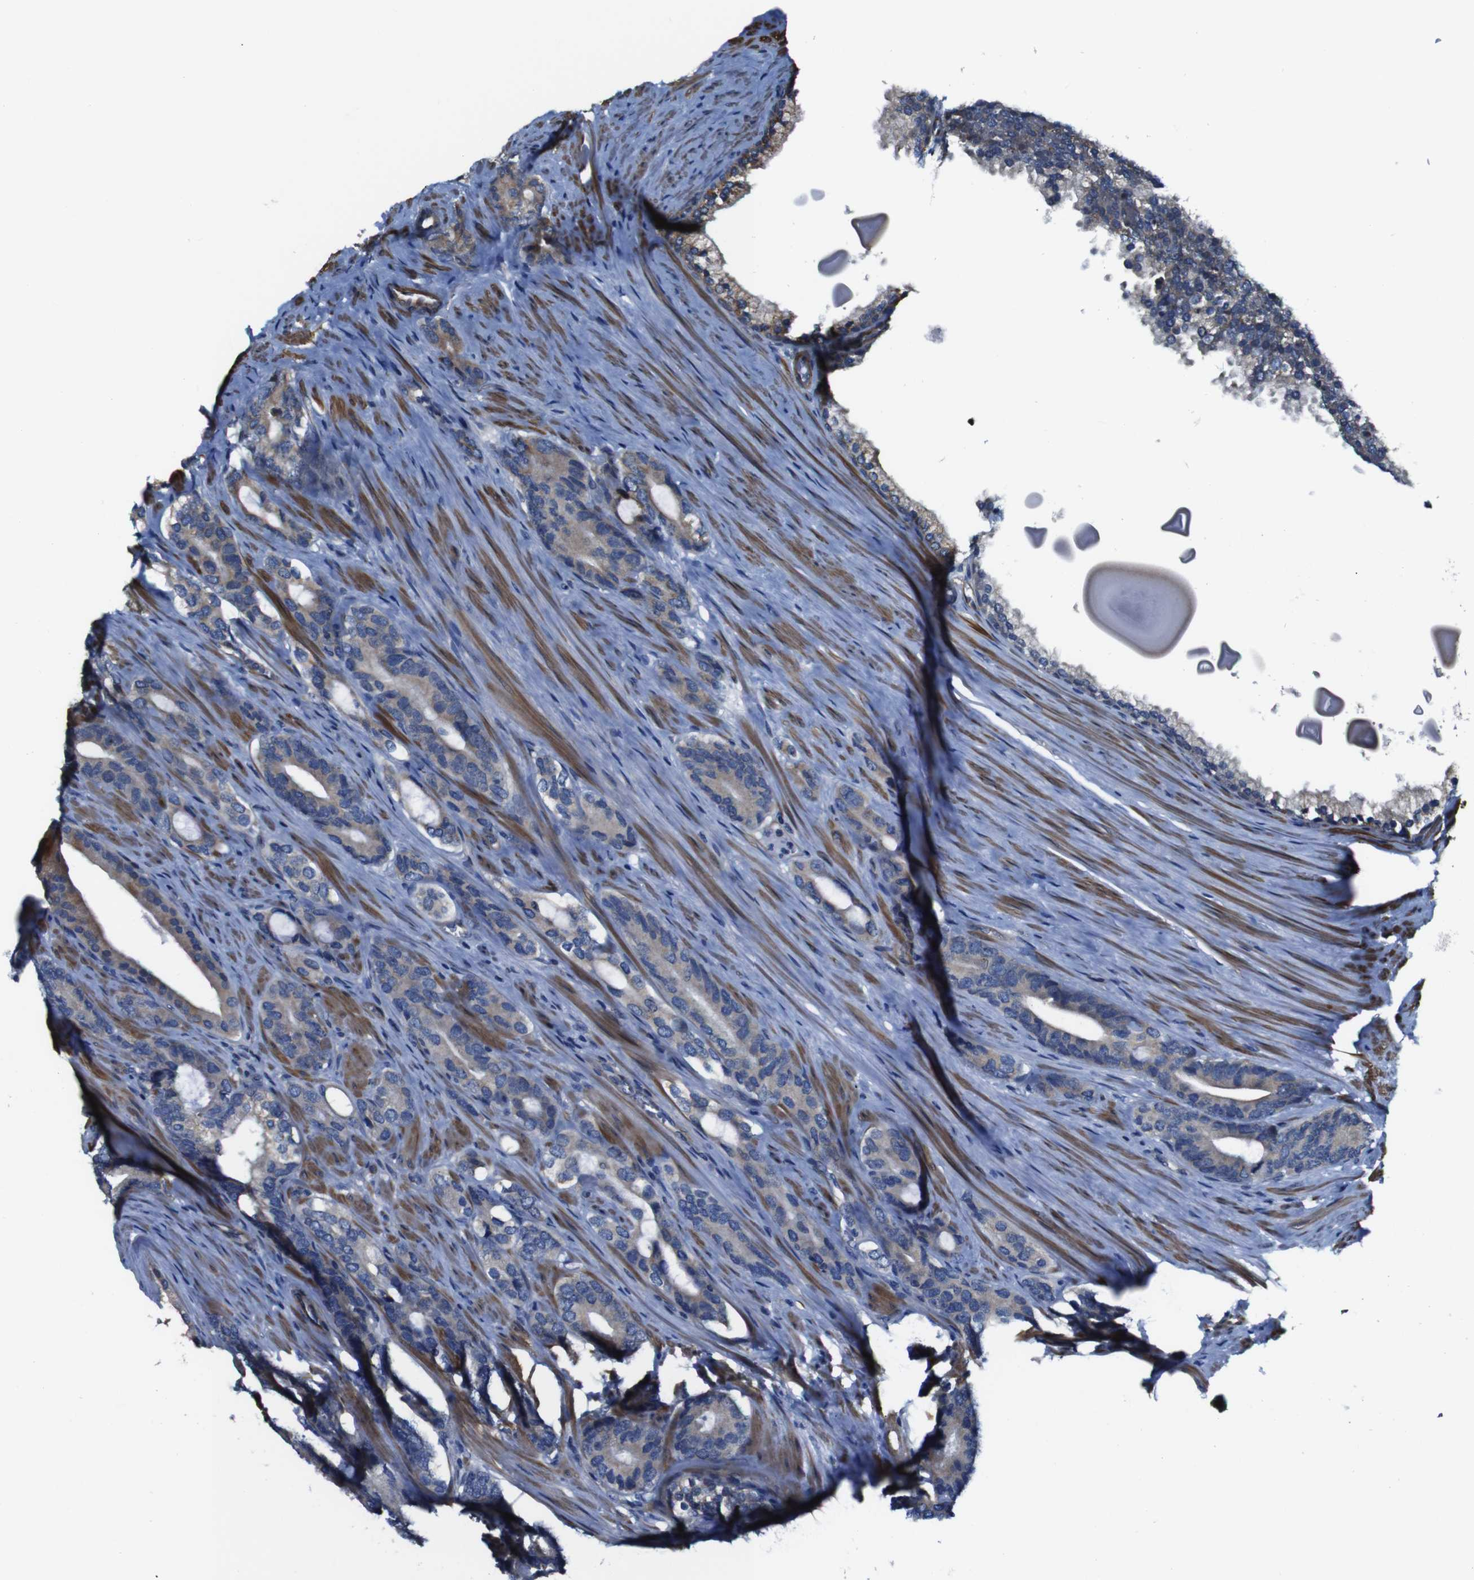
{"staining": {"intensity": "weak", "quantity": "<25%", "location": "cytoplasmic/membranous"}, "tissue": "prostate cancer", "cell_type": "Tumor cells", "image_type": "cancer", "snomed": [{"axis": "morphology", "description": "Adenocarcinoma, Low grade"}, {"axis": "topography", "description": "Prostate"}], "caption": "Adenocarcinoma (low-grade) (prostate) was stained to show a protein in brown. There is no significant positivity in tumor cells. (Stains: DAB immunohistochemistry (IHC) with hematoxylin counter stain, Microscopy: brightfield microscopy at high magnification).", "gene": "GGT7", "patient": {"sex": "male", "age": 63}}